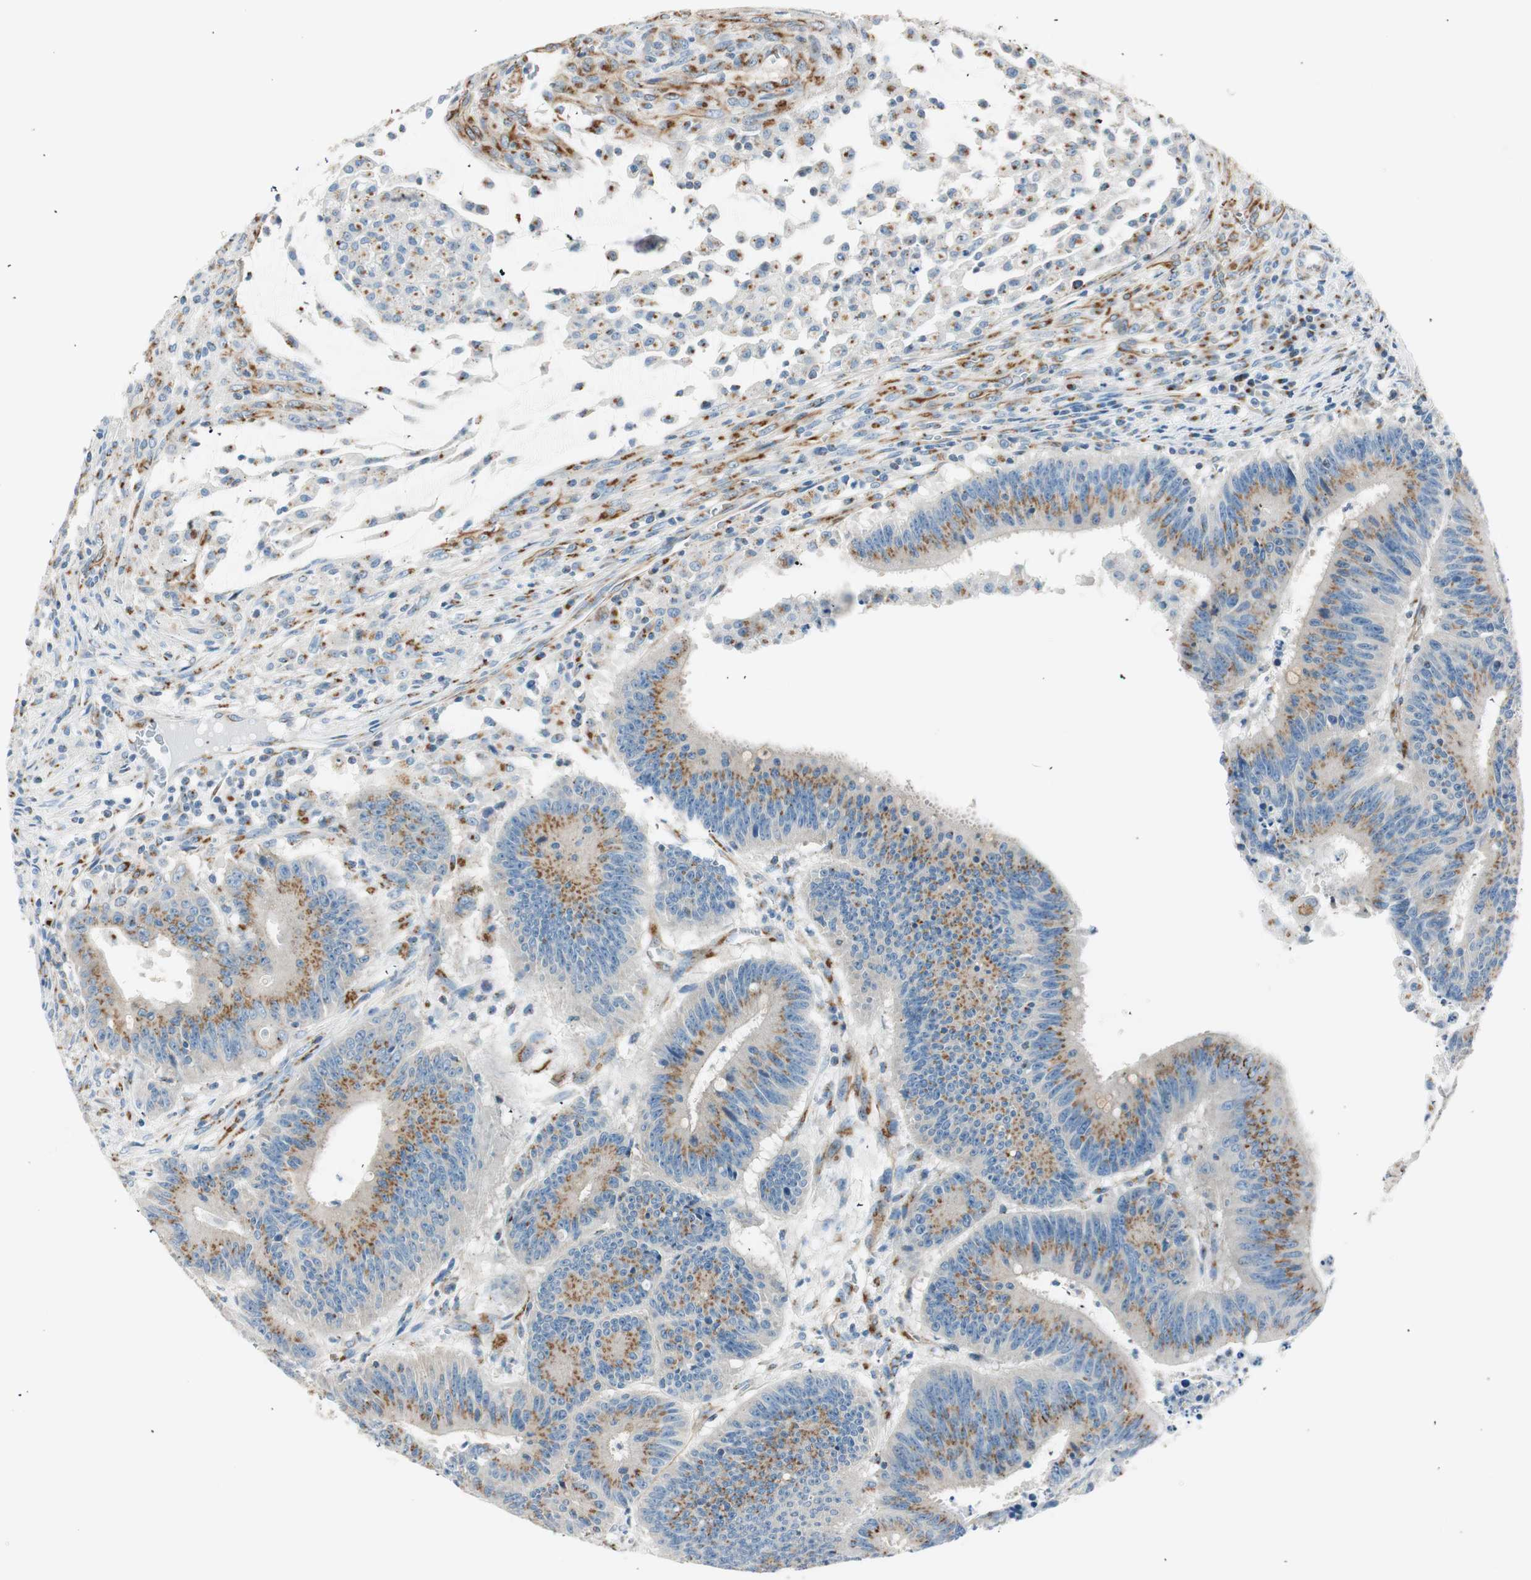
{"staining": {"intensity": "moderate", "quantity": ">75%", "location": "cytoplasmic/membranous"}, "tissue": "colorectal cancer", "cell_type": "Tumor cells", "image_type": "cancer", "snomed": [{"axis": "morphology", "description": "Adenocarcinoma, NOS"}, {"axis": "topography", "description": "Colon"}], "caption": "Human colorectal cancer stained for a protein (brown) exhibits moderate cytoplasmic/membranous positive staining in approximately >75% of tumor cells.", "gene": "TMF1", "patient": {"sex": "male", "age": 45}}